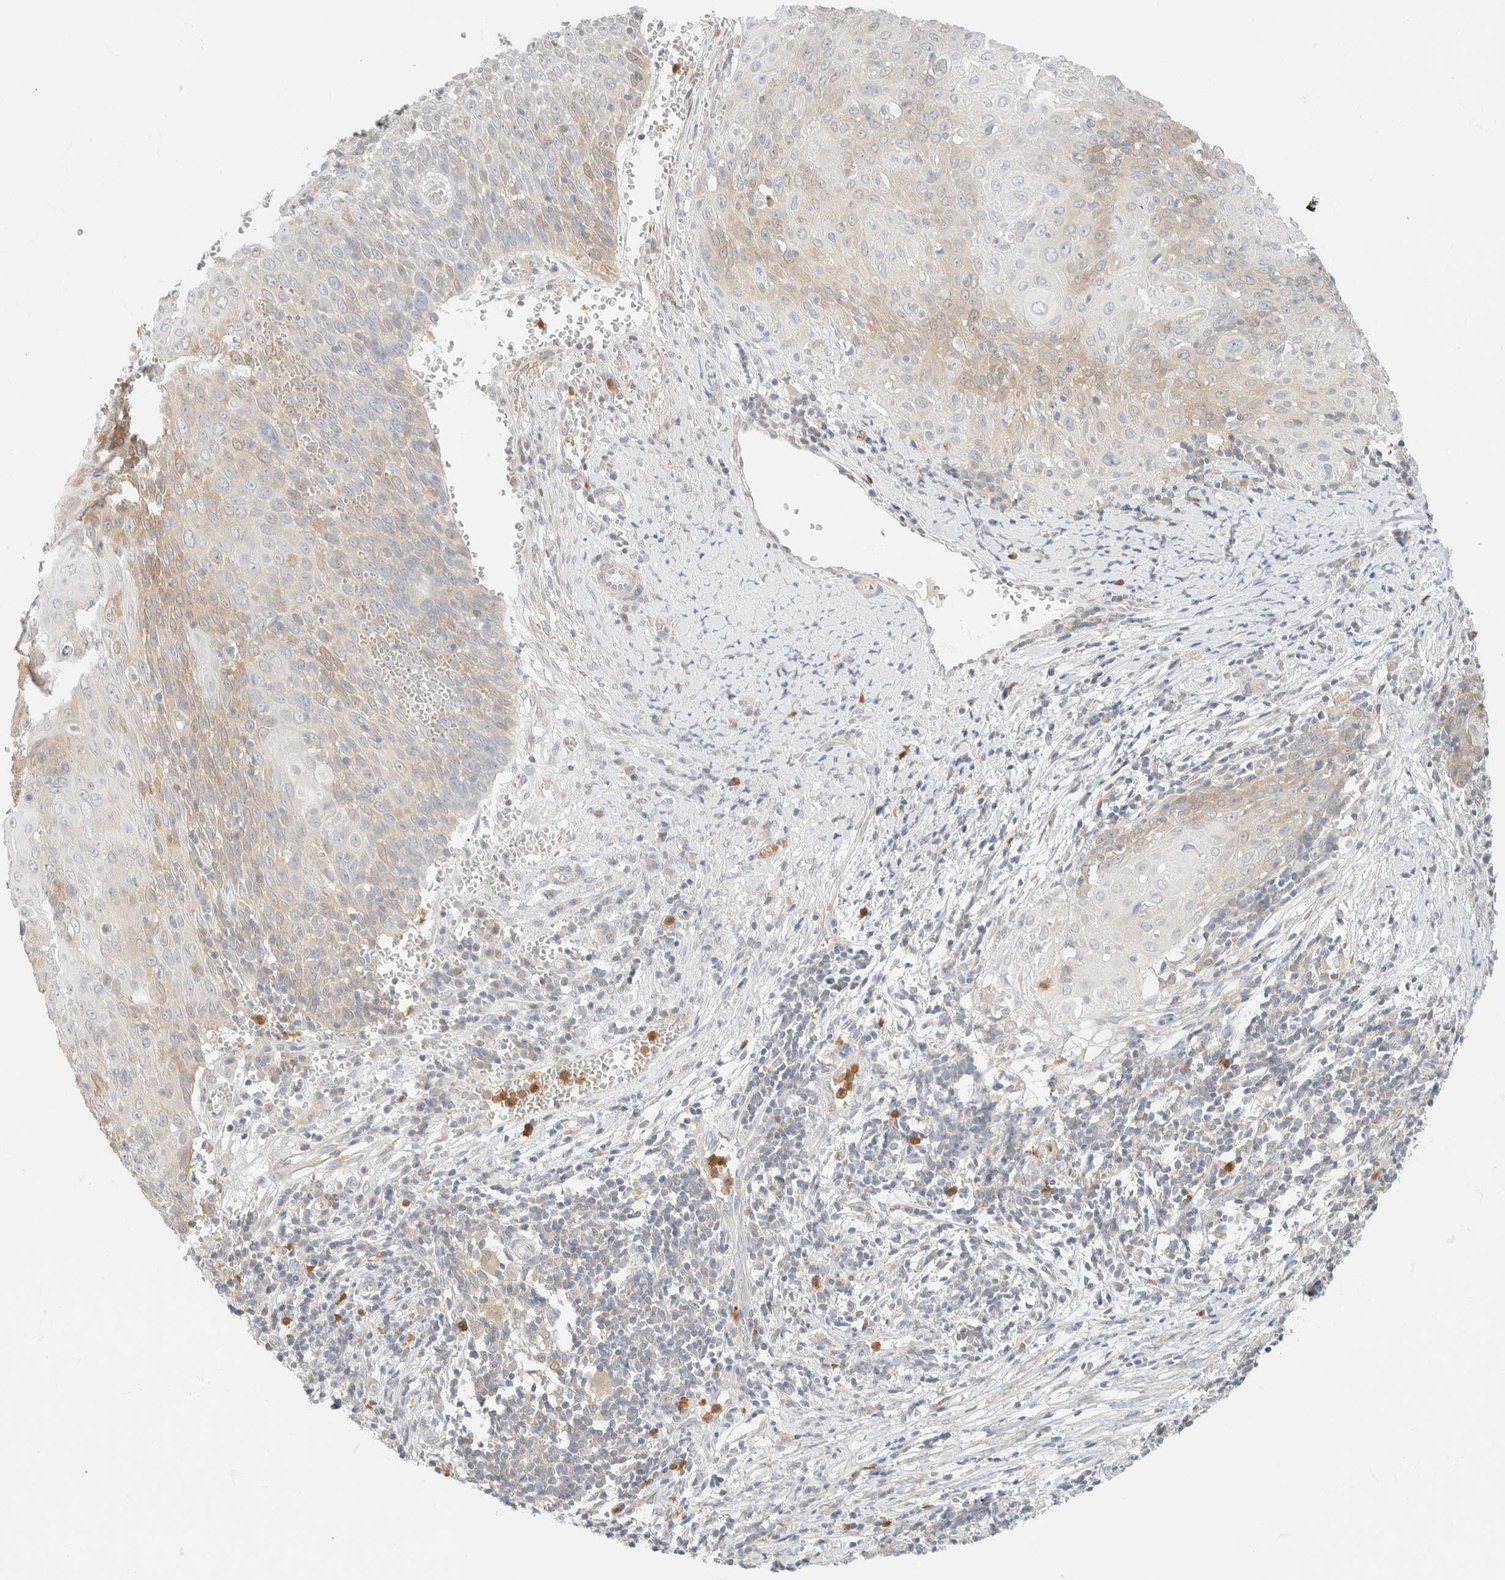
{"staining": {"intensity": "weak", "quantity": "25%-75%", "location": "cytoplasmic/membranous"}, "tissue": "cervical cancer", "cell_type": "Tumor cells", "image_type": "cancer", "snomed": [{"axis": "morphology", "description": "Squamous cell carcinoma, NOS"}, {"axis": "topography", "description": "Cervix"}], "caption": "A high-resolution micrograph shows immunohistochemistry (IHC) staining of cervical cancer, which reveals weak cytoplasmic/membranous staining in approximately 25%-75% of tumor cells. Using DAB (3,3'-diaminobenzidine) (brown) and hematoxylin (blue) stains, captured at high magnification using brightfield microscopy.", "gene": "GPI", "patient": {"sex": "female", "age": 39}}